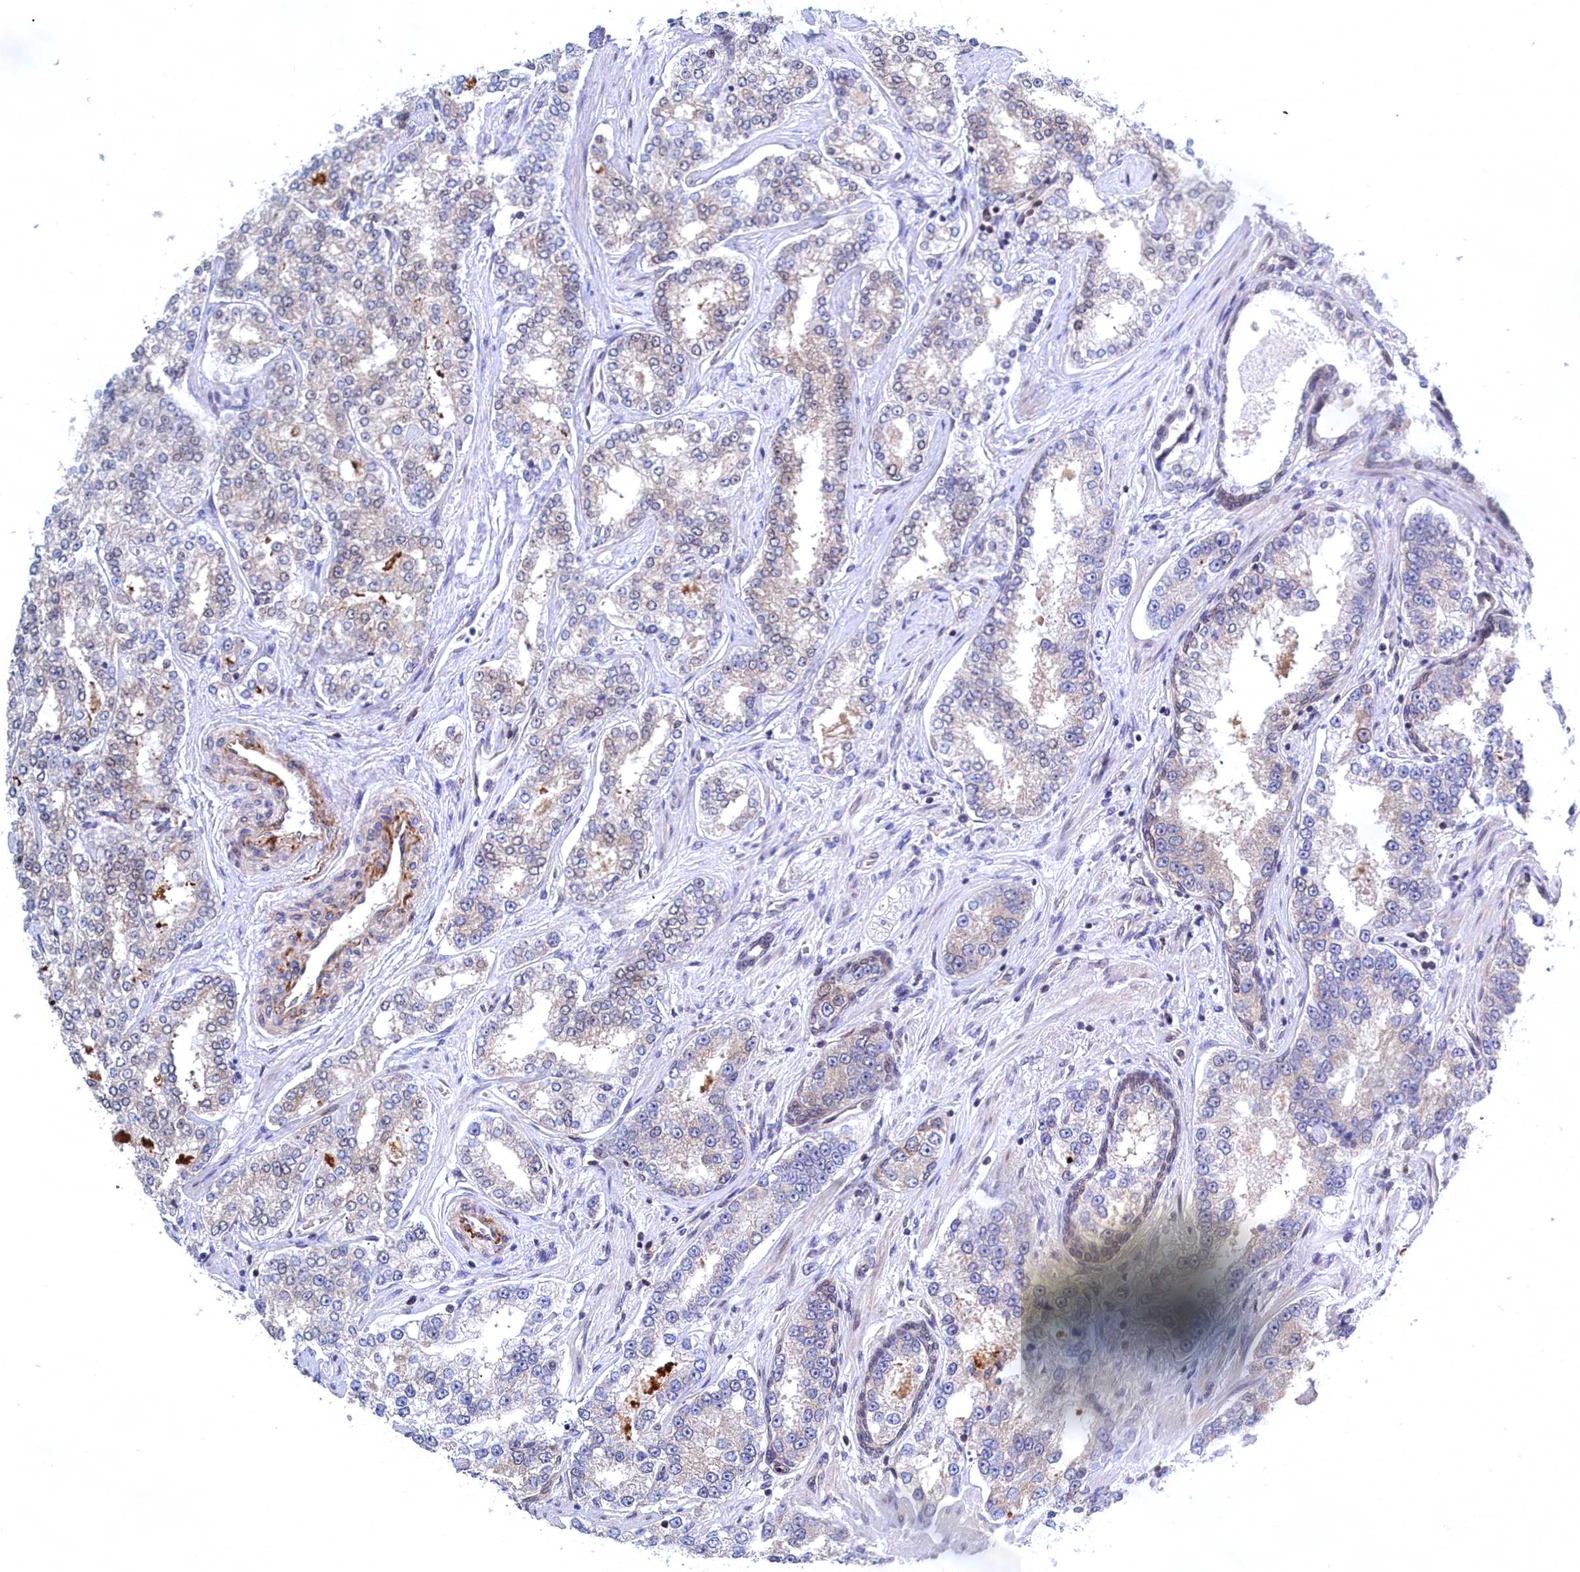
{"staining": {"intensity": "negative", "quantity": "none", "location": "none"}, "tissue": "prostate cancer", "cell_type": "Tumor cells", "image_type": "cancer", "snomed": [{"axis": "morphology", "description": "Normal tissue, NOS"}, {"axis": "morphology", "description": "Adenocarcinoma, High grade"}, {"axis": "topography", "description": "Prostate"}], "caption": "Immunohistochemistry of human prostate high-grade adenocarcinoma displays no staining in tumor cells.", "gene": "NAA10", "patient": {"sex": "male", "age": 83}}